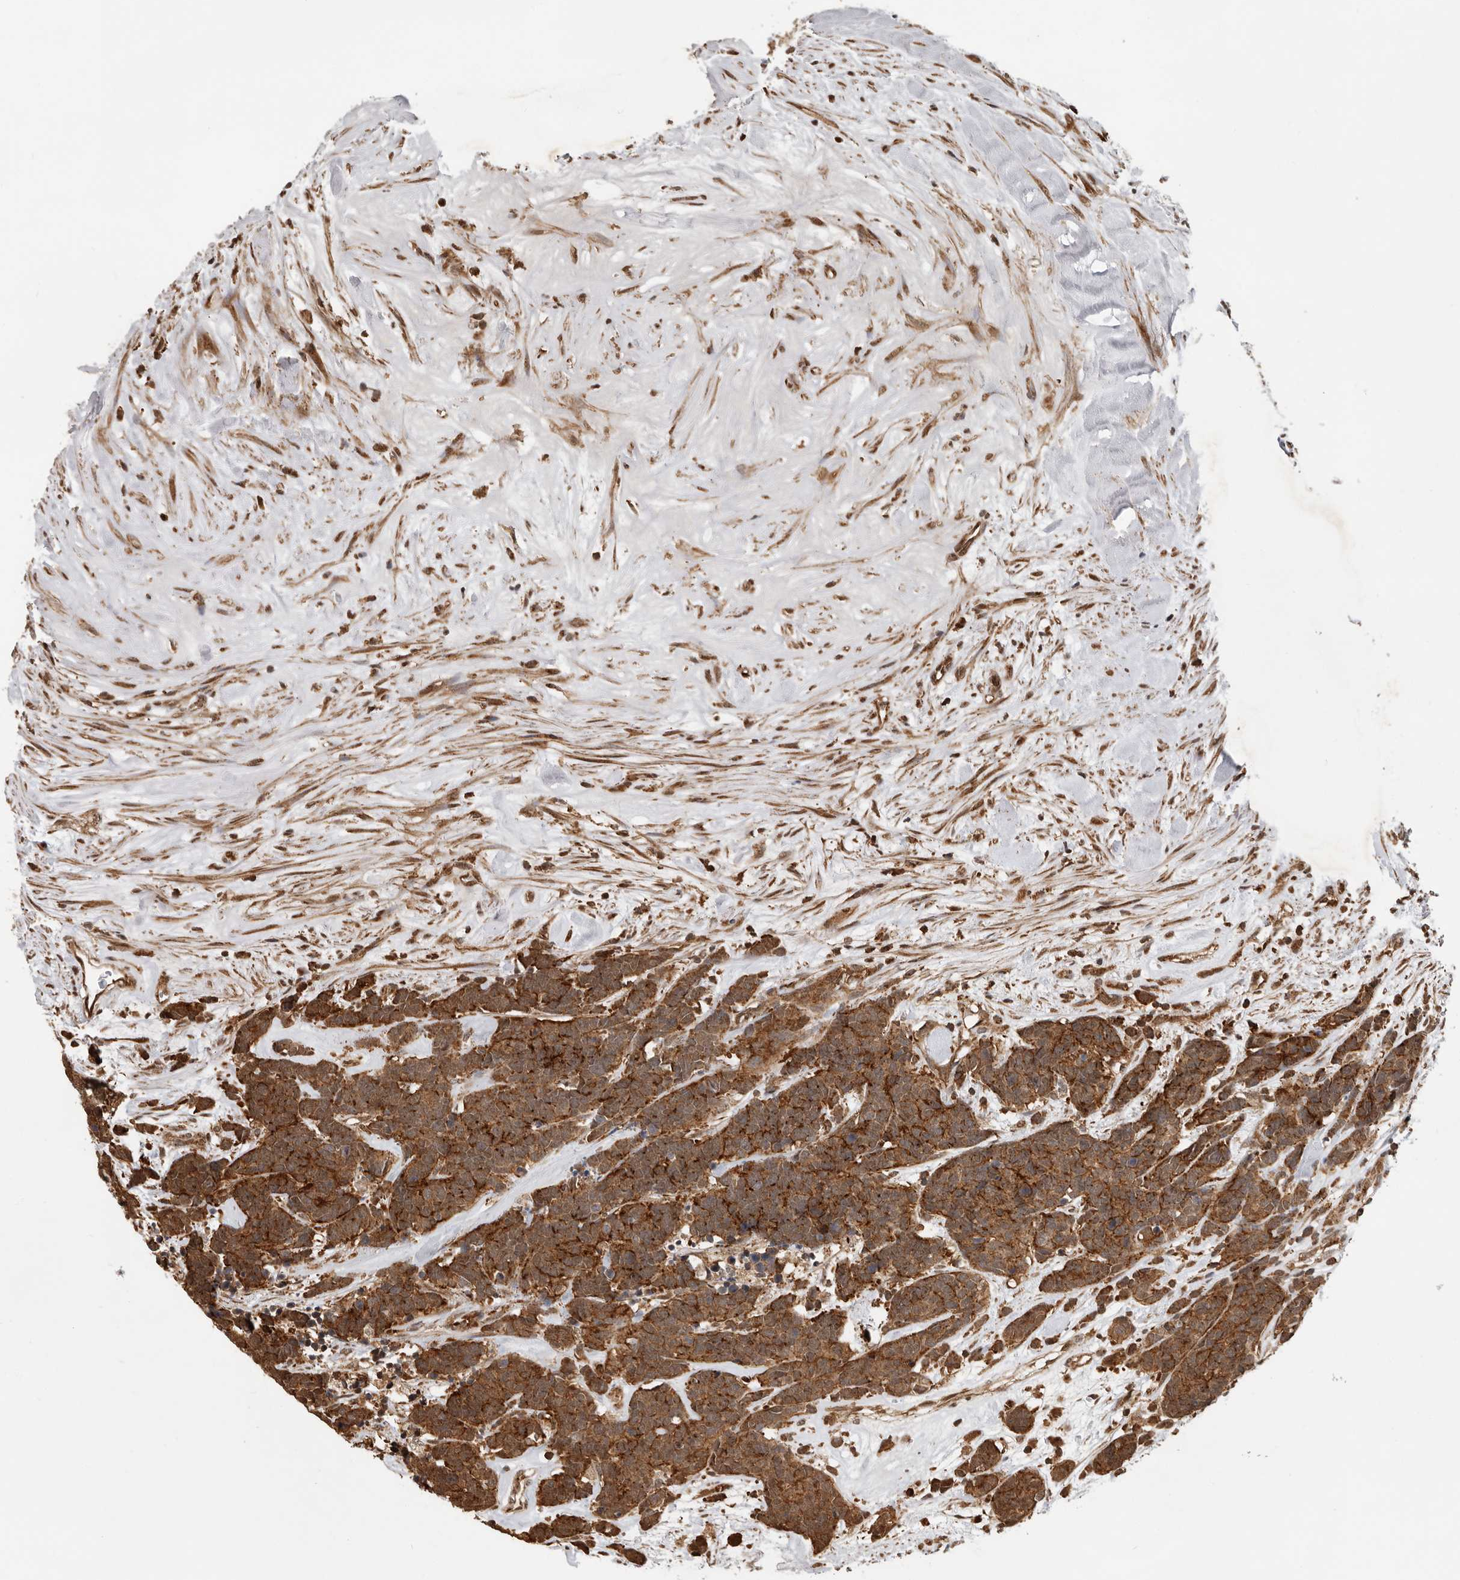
{"staining": {"intensity": "strong", "quantity": ">75%", "location": "cytoplasmic/membranous"}, "tissue": "carcinoid", "cell_type": "Tumor cells", "image_type": "cancer", "snomed": [{"axis": "morphology", "description": "Carcinoma, NOS"}, {"axis": "morphology", "description": "Carcinoid, malignant, NOS"}, {"axis": "topography", "description": "Urinary bladder"}], "caption": "Human carcinoid (malignant) stained with a brown dye shows strong cytoplasmic/membranous positive staining in about >75% of tumor cells.", "gene": "RNF157", "patient": {"sex": "male", "age": 57}}